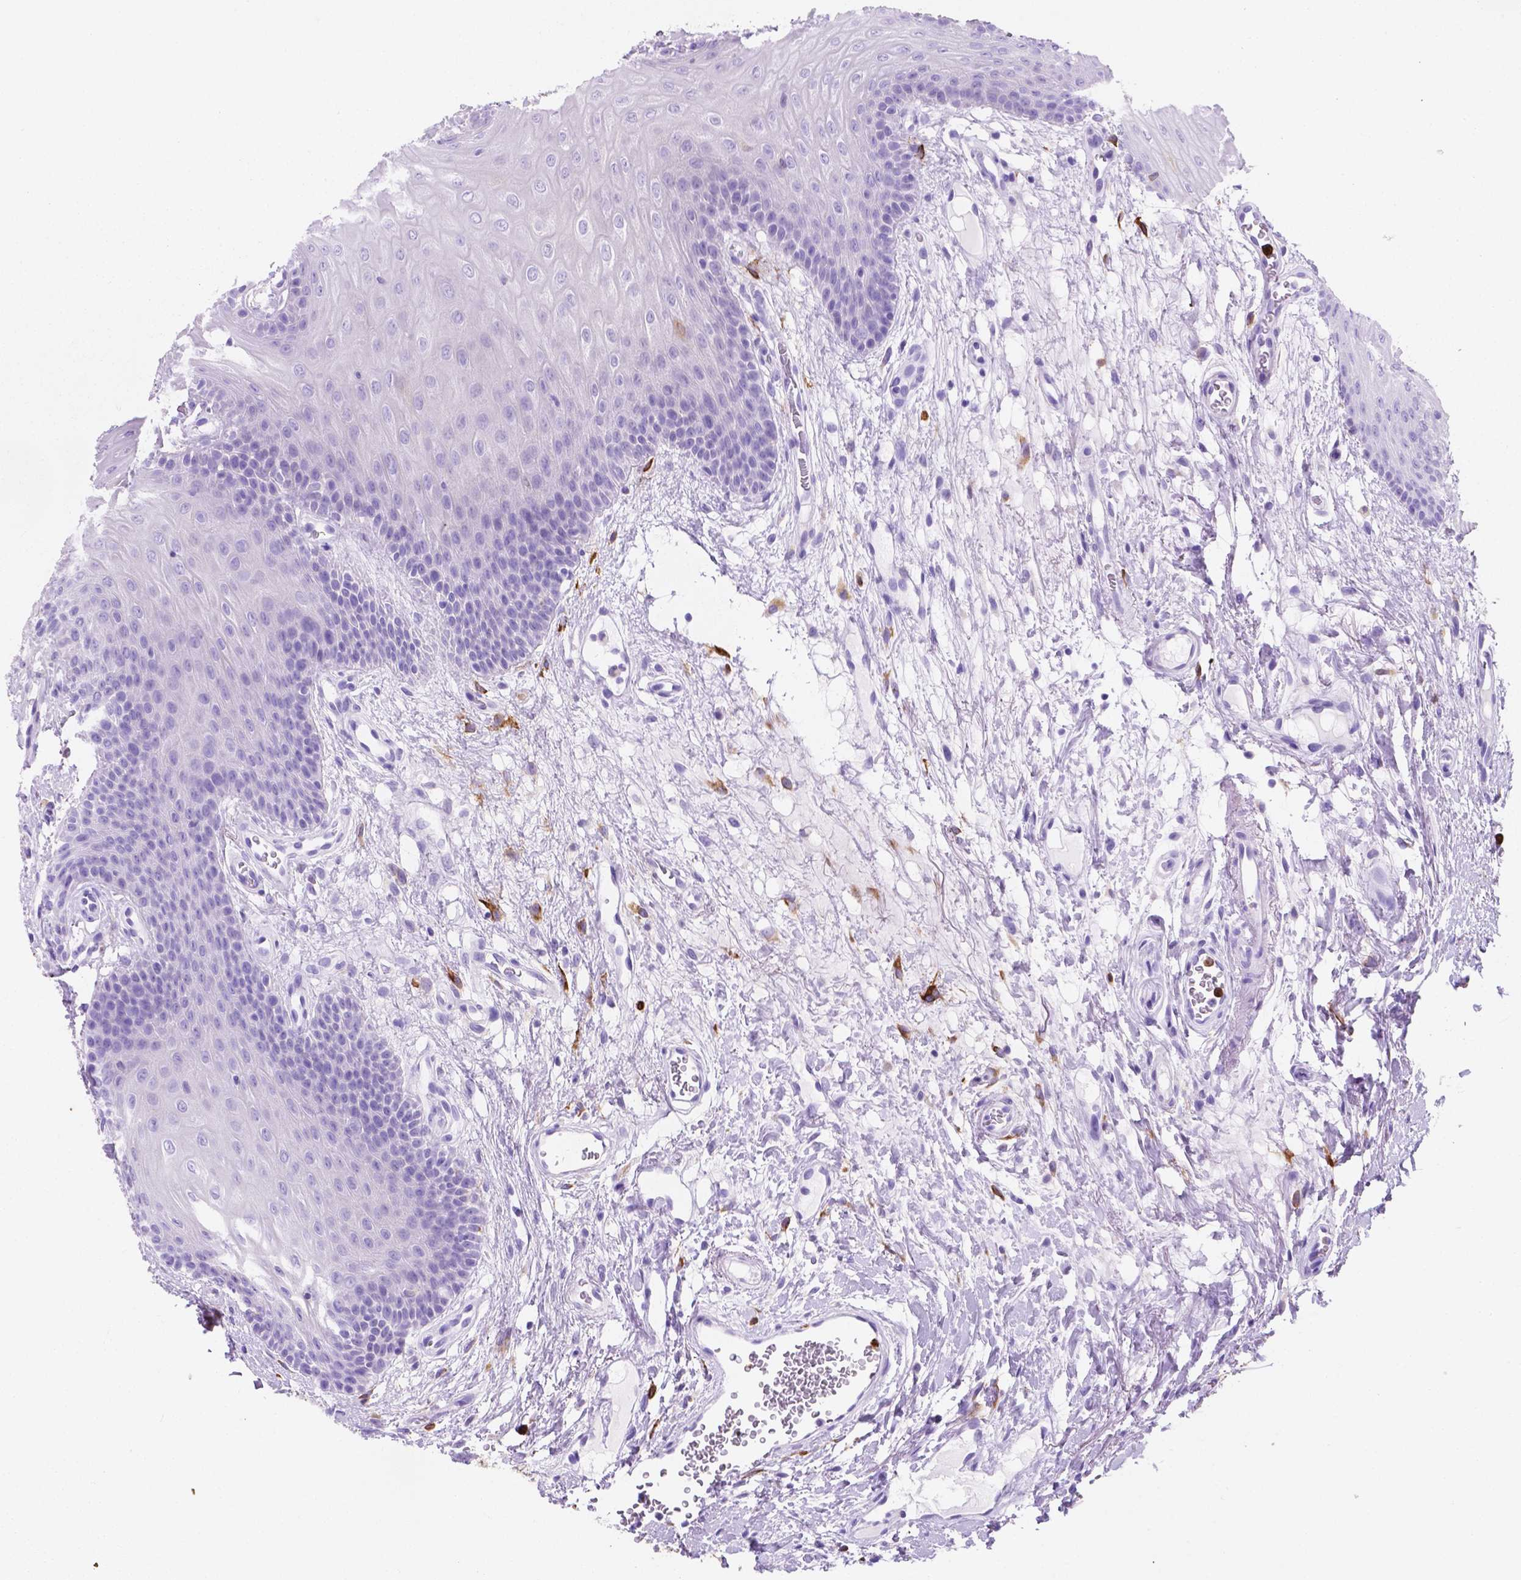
{"staining": {"intensity": "strong", "quantity": "<25%", "location": "cytoplasmic/membranous"}, "tissue": "oral mucosa", "cell_type": "Squamous epithelial cells", "image_type": "normal", "snomed": [{"axis": "morphology", "description": "Normal tissue, NOS"}, {"axis": "morphology", "description": "Squamous cell carcinoma, NOS"}, {"axis": "topography", "description": "Oral tissue"}, {"axis": "topography", "description": "Head-Neck"}], "caption": "Immunohistochemical staining of benign human oral mucosa displays strong cytoplasmic/membranous protein staining in about <25% of squamous epithelial cells. (DAB (3,3'-diaminobenzidine) IHC, brown staining for protein, blue staining for nuclei).", "gene": "MACF1", "patient": {"sex": "male", "age": 78}}